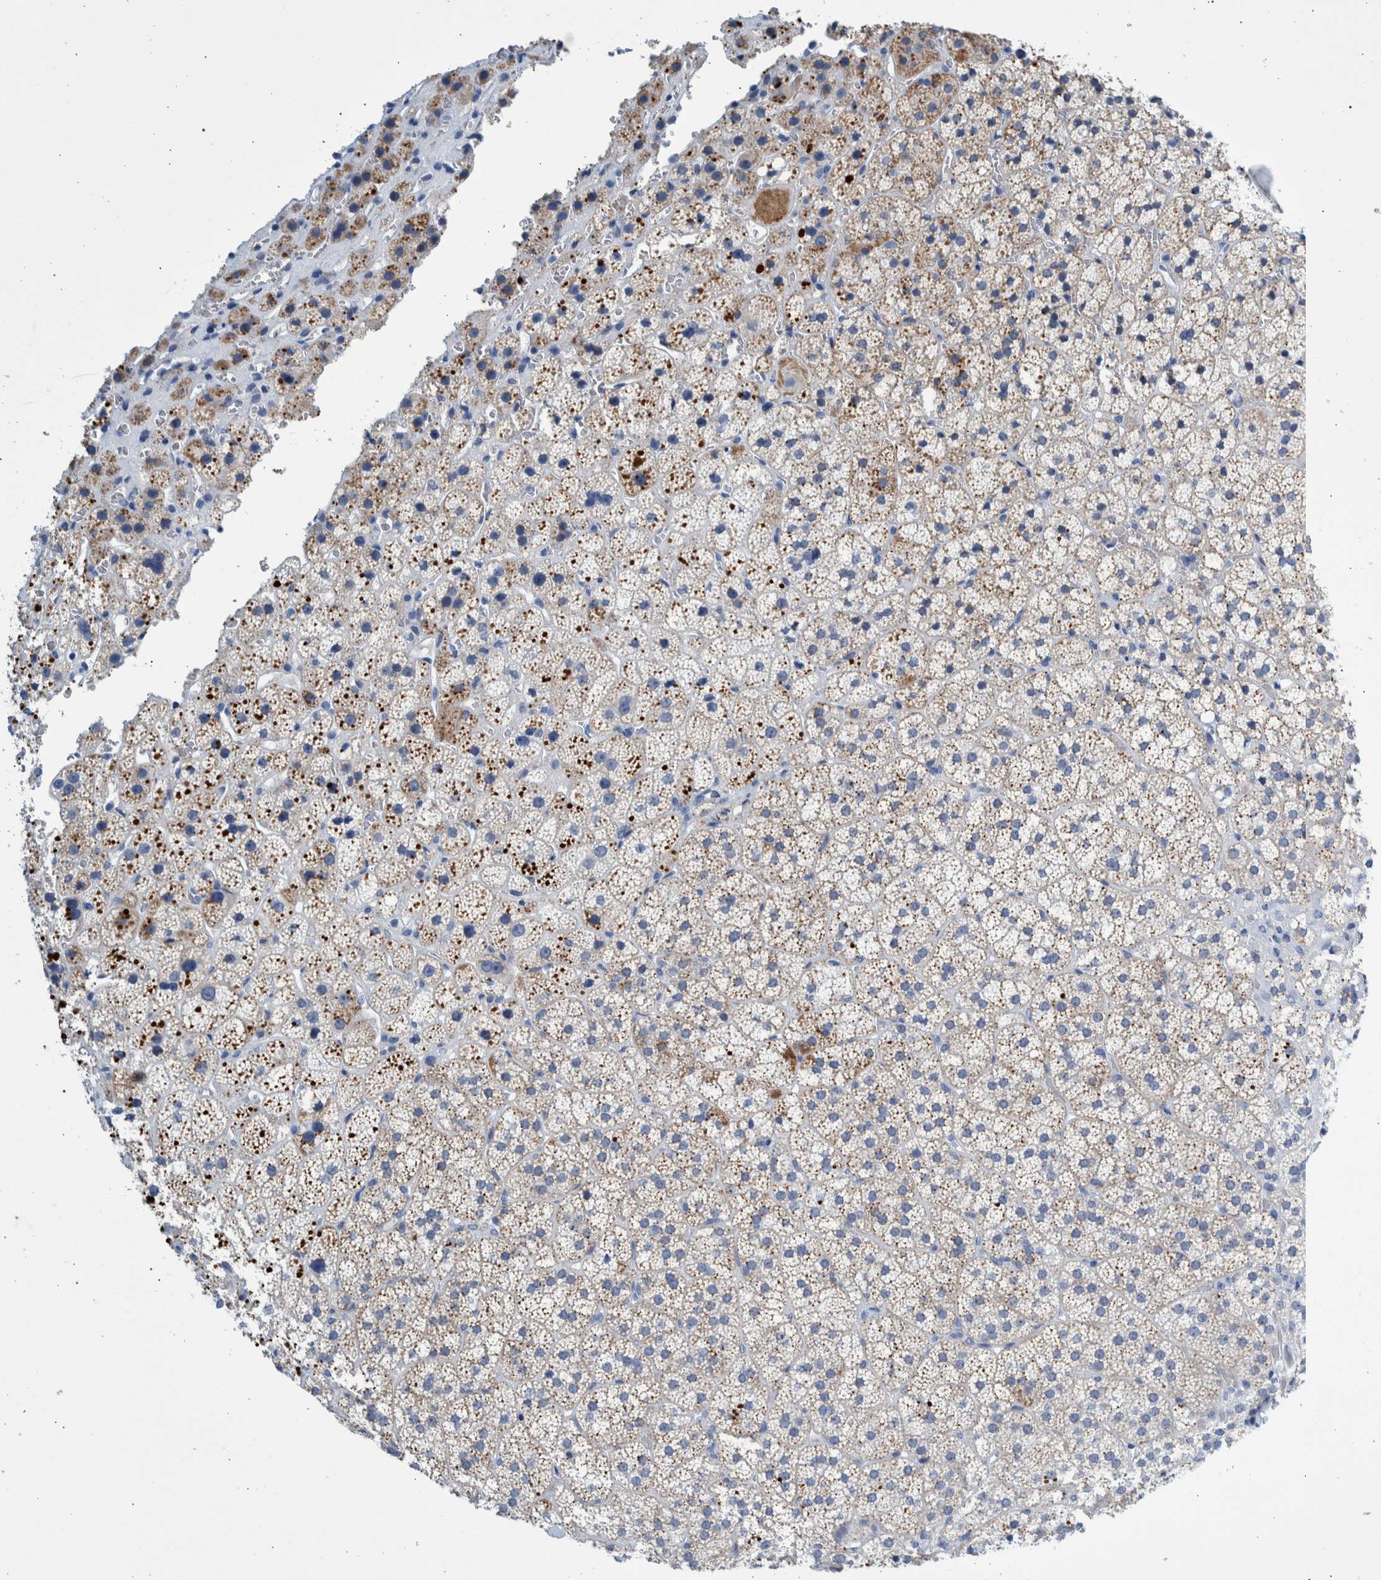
{"staining": {"intensity": "moderate", "quantity": "25%-75%", "location": "cytoplasmic/membranous"}, "tissue": "adrenal gland", "cell_type": "Glandular cells", "image_type": "normal", "snomed": [{"axis": "morphology", "description": "Normal tissue, NOS"}, {"axis": "topography", "description": "Adrenal gland"}], "caption": "Immunohistochemical staining of normal human adrenal gland demonstrates medium levels of moderate cytoplasmic/membranous positivity in about 25%-75% of glandular cells.", "gene": "SLC34A3", "patient": {"sex": "female", "age": 44}}